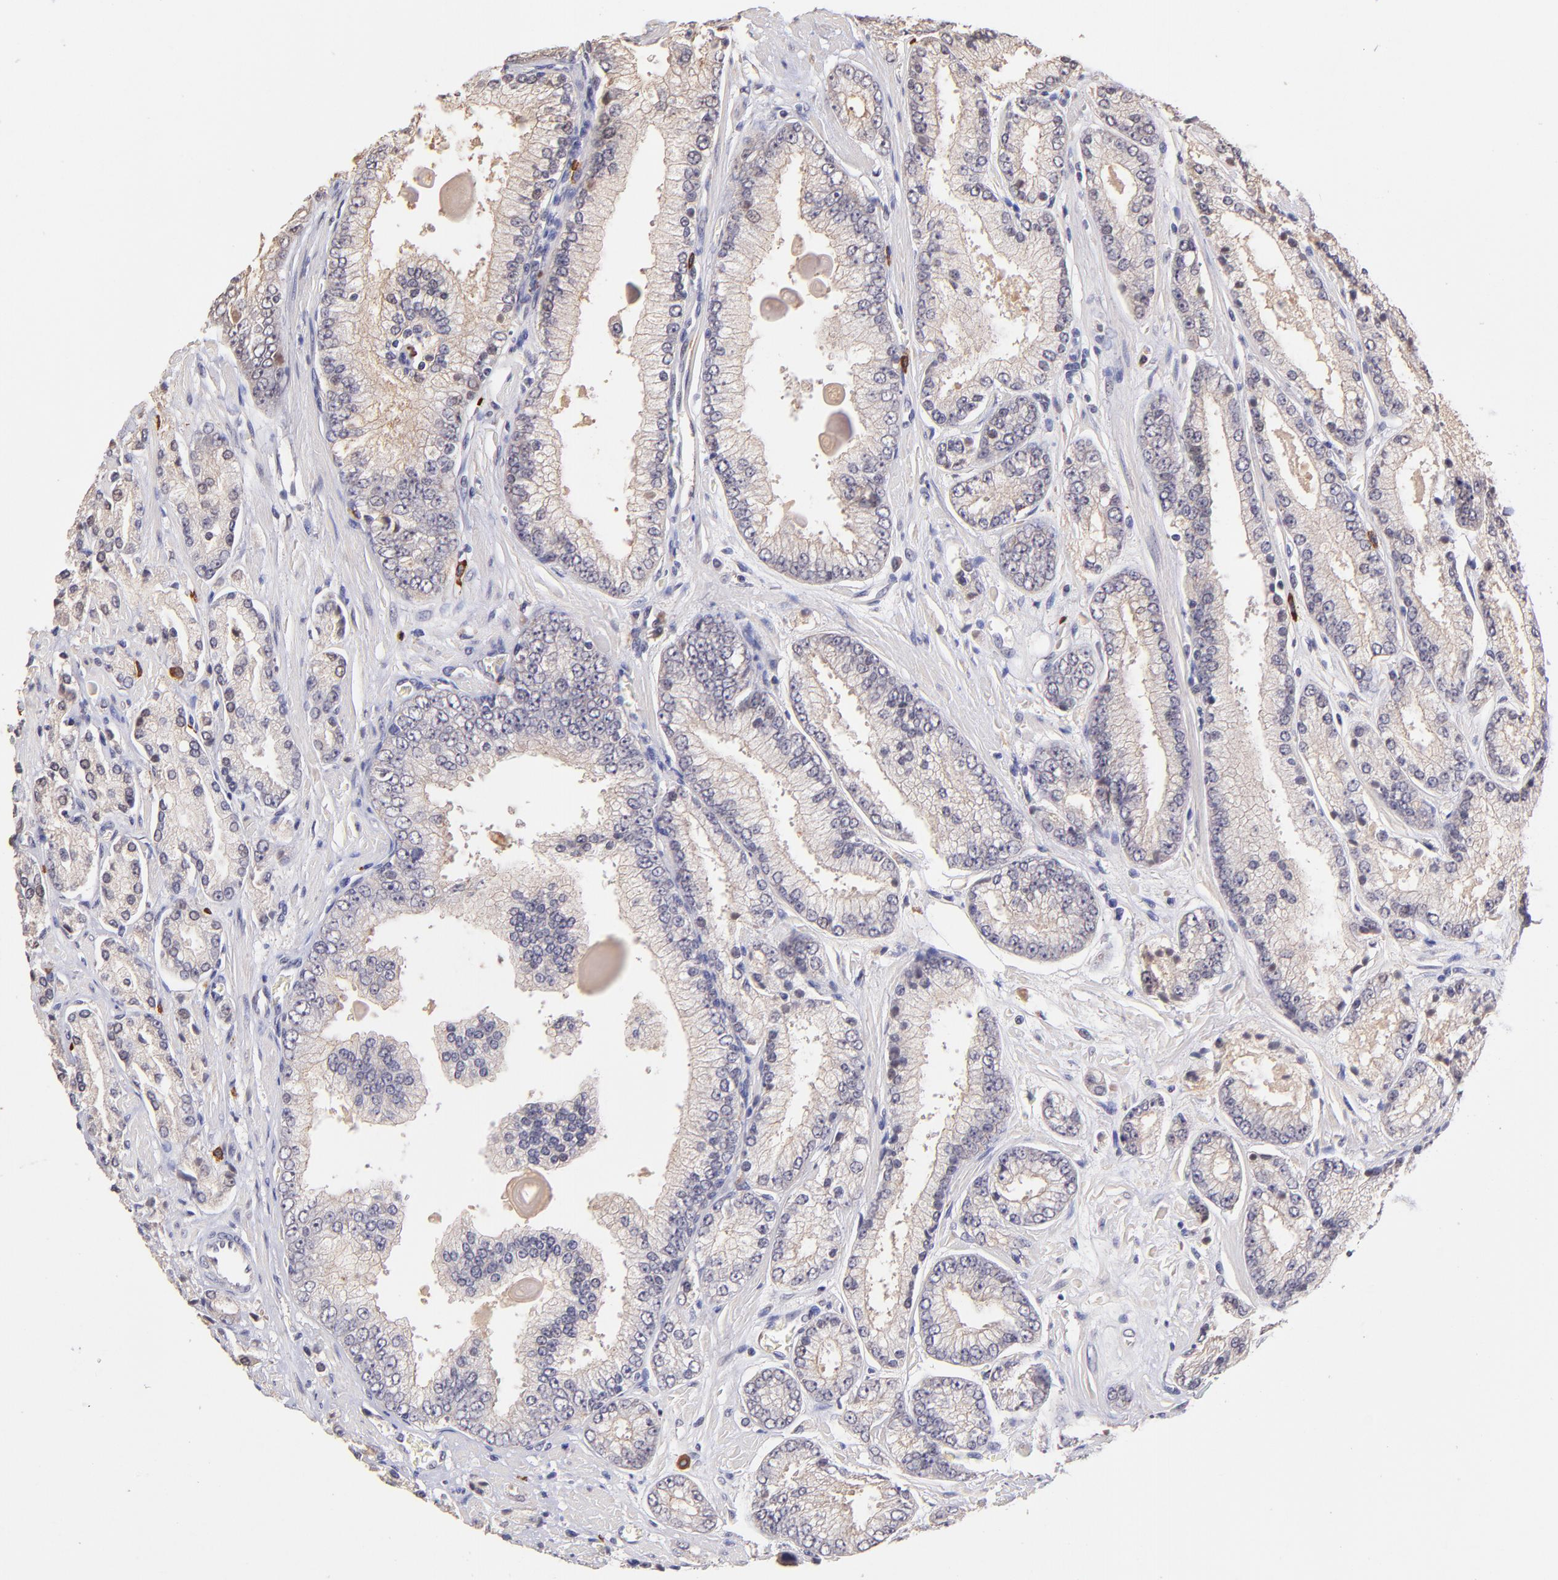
{"staining": {"intensity": "negative", "quantity": "none", "location": "none"}, "tissue": "prostate cancer", "cell_type": "Tumor cells", "image_type": "cancer", "snomed": [{"axis": "morphology", "description": "Adenocarcinoma, High grade"}, {"axis": "topography", "description": "Prostate"}], "caption": "Immunohistochemistry photomicrograph of prostate cancer stained for a protein (brown), which shows no expression in tumor cells. The staining is performed using DAB (3,3'-diaminobenzidine) brown chromogen with nuclei counter-stained in using hematoxylin.", "gene": "RNASEL", "patient": {"sex": "male", "age": 71}}